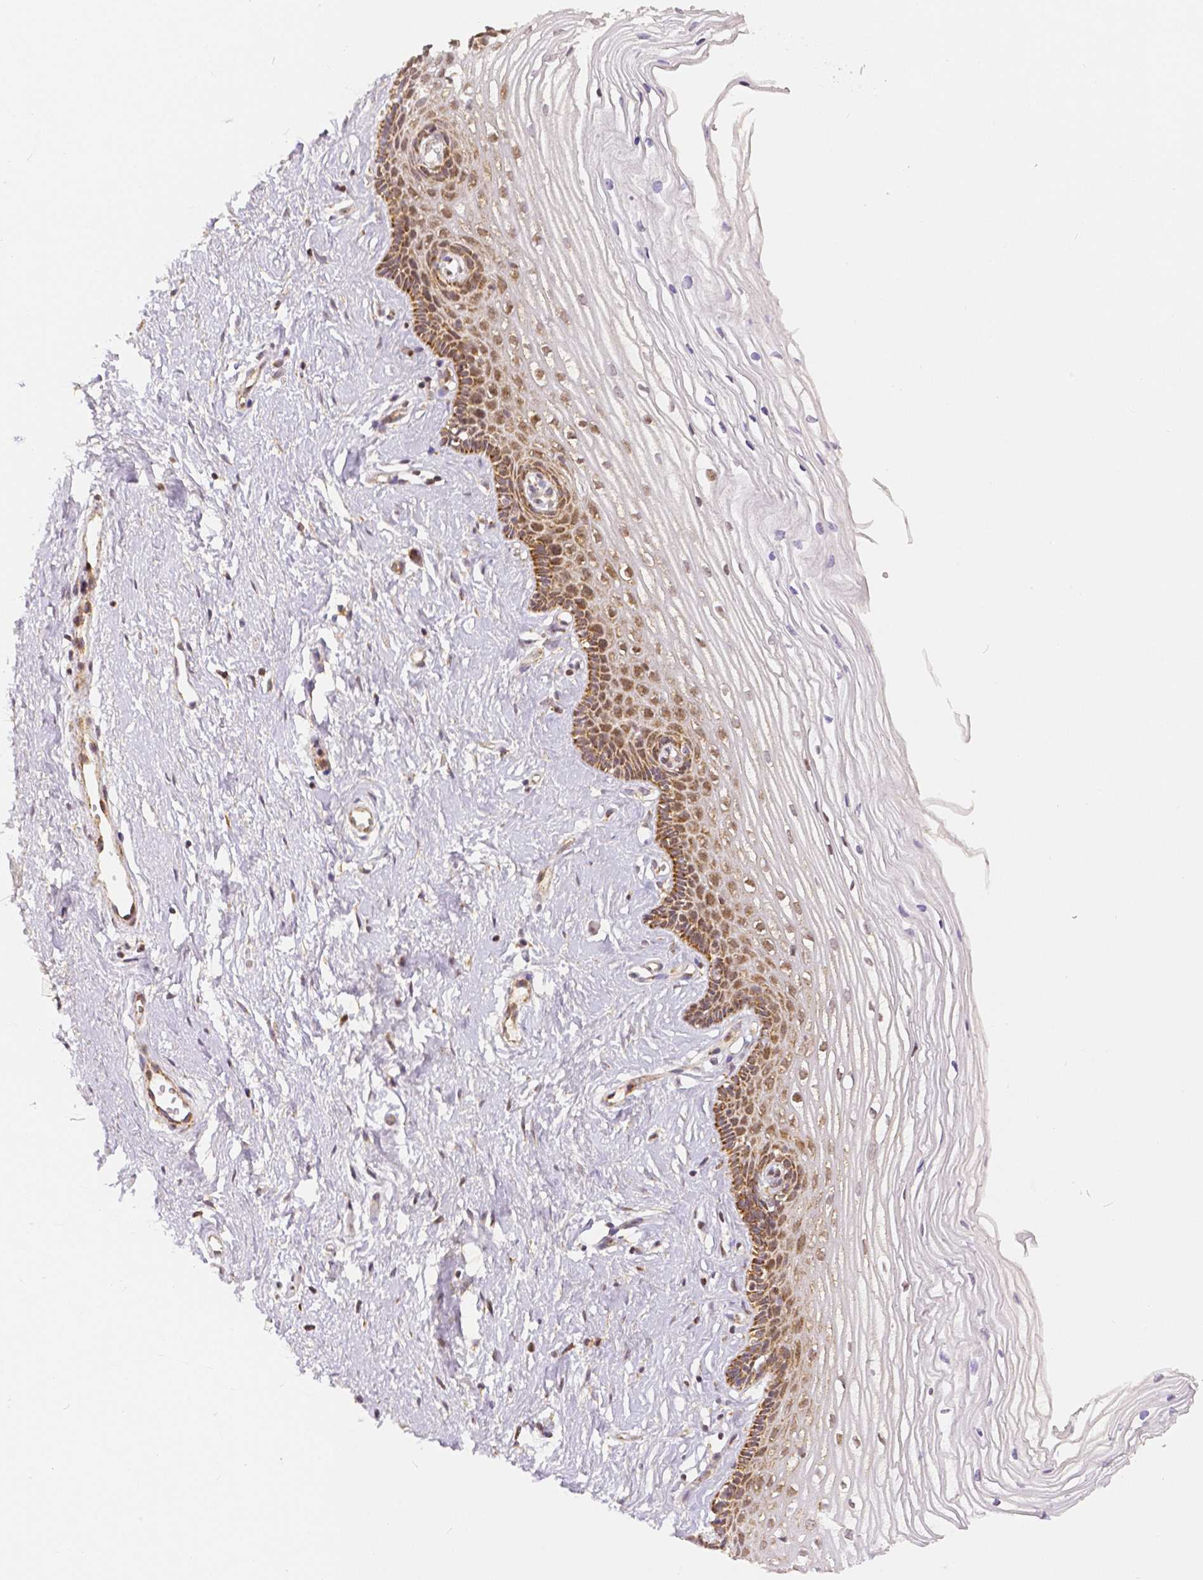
{"staining": {"intensity": "weak", "quantity": "<25%", "location": "nuclear"}, "tissue": "cervix", "cell_type": "Glandular cells", "image_type": "normal", "snomed": [{"axis": "morphology", "description": "Normal tissue, NOS"}, {"axis": "topography", "description": "Cervix"}], "caption": "This is an immunohistochemistry (IHC) histopathology image of benign human cervix. There is no positivity in glandular cells.", "gene": "RHOT1", "patient": {"sex": "female", "age": 40}}